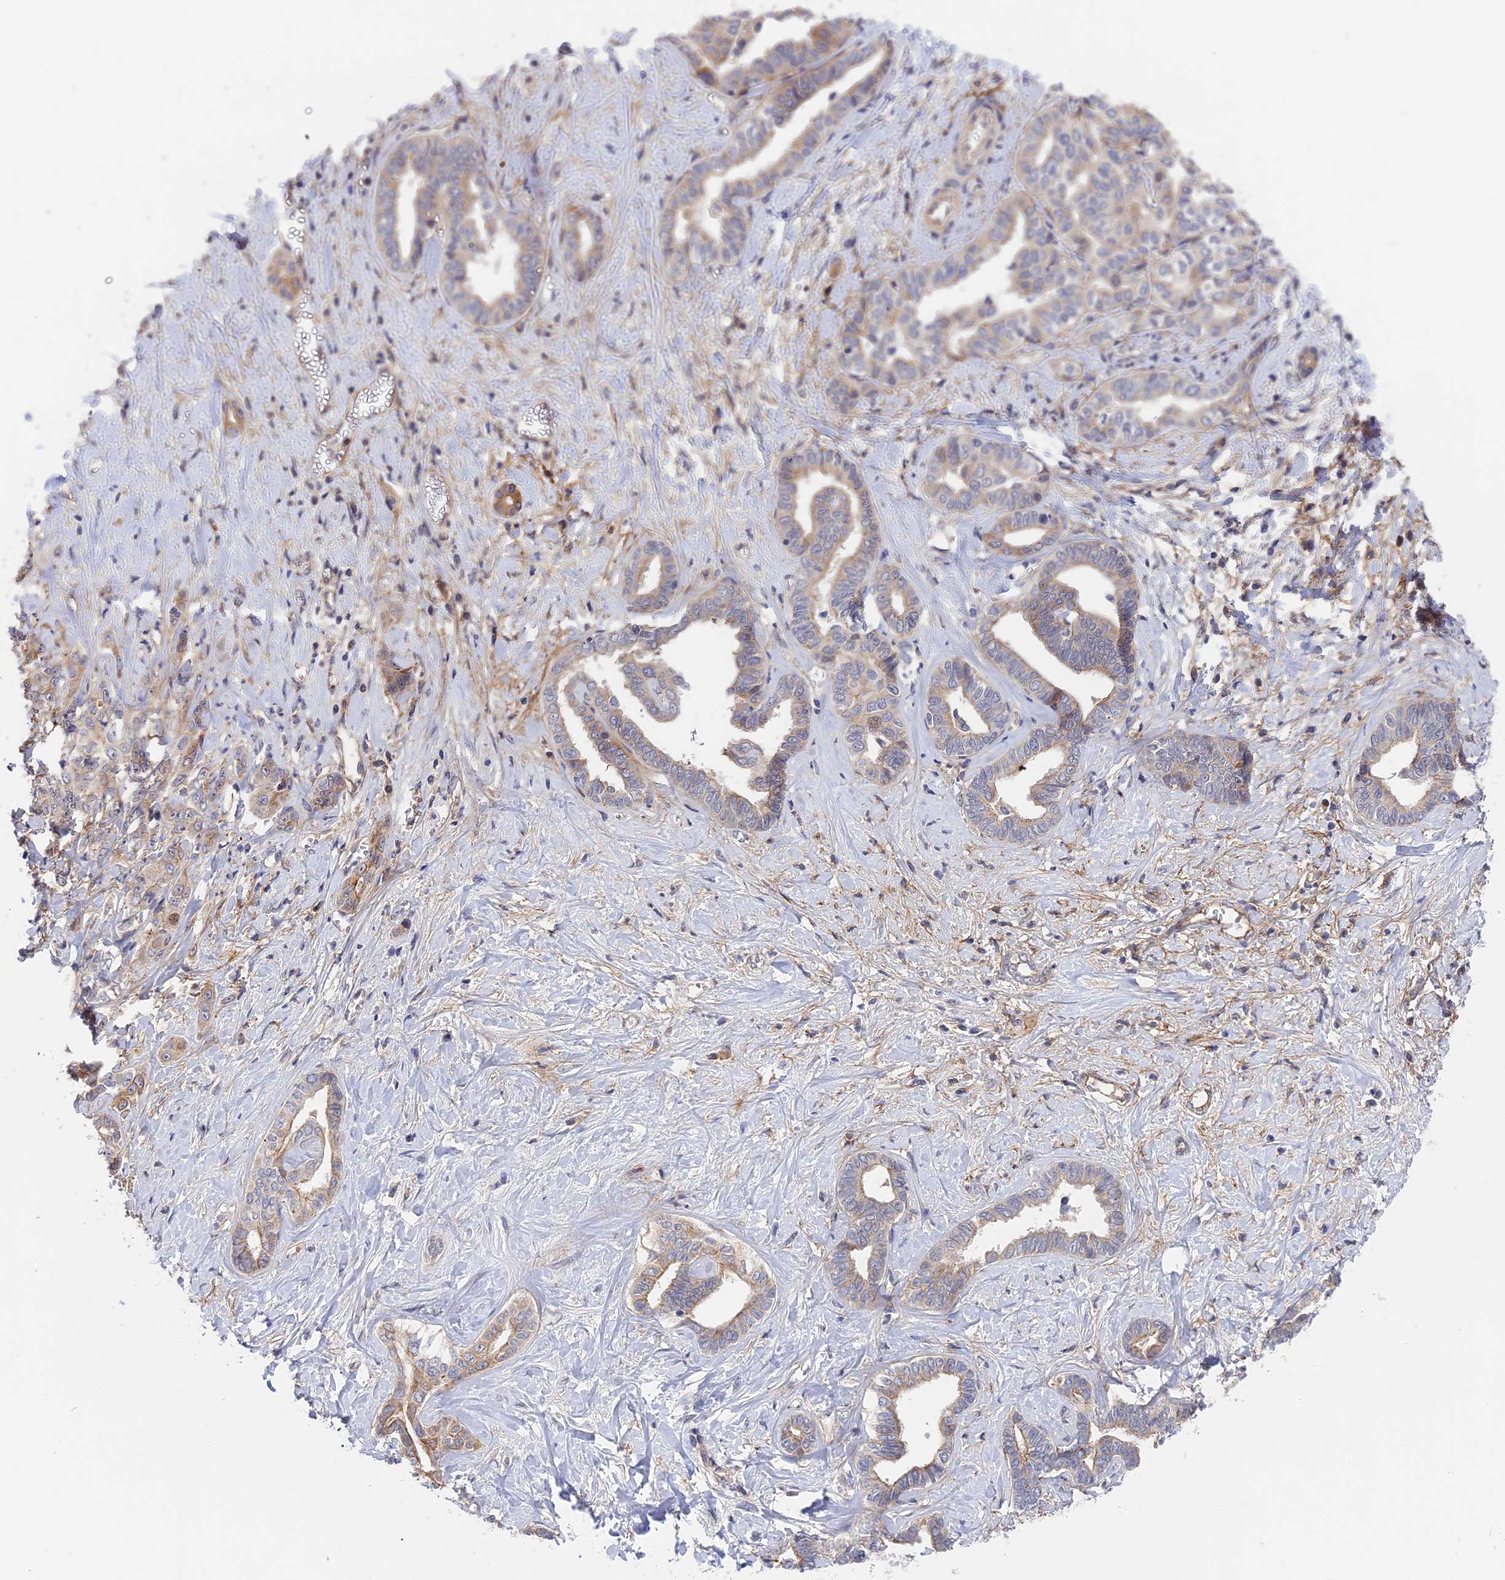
{"staining": {"intensity": "weak", "quantity": "<25%", "location": "cytoplasmic/membranous"}, "tissue": "liver cancer", "cell_type": "Tumor cells", "image_type": "cancer", "snomed": [{"axis": "morphology", "description": "Cholangiocarcinoma"}, {"axis": "topography", "description": "Liver"}], "caption": "This is a photomicrograph of IHC staining of liver cancer (cholangiocarcinoma), which shows no expression in tumor cells.", "gene": "MISP3", "patient": {"sex": "female", "age": 77}}